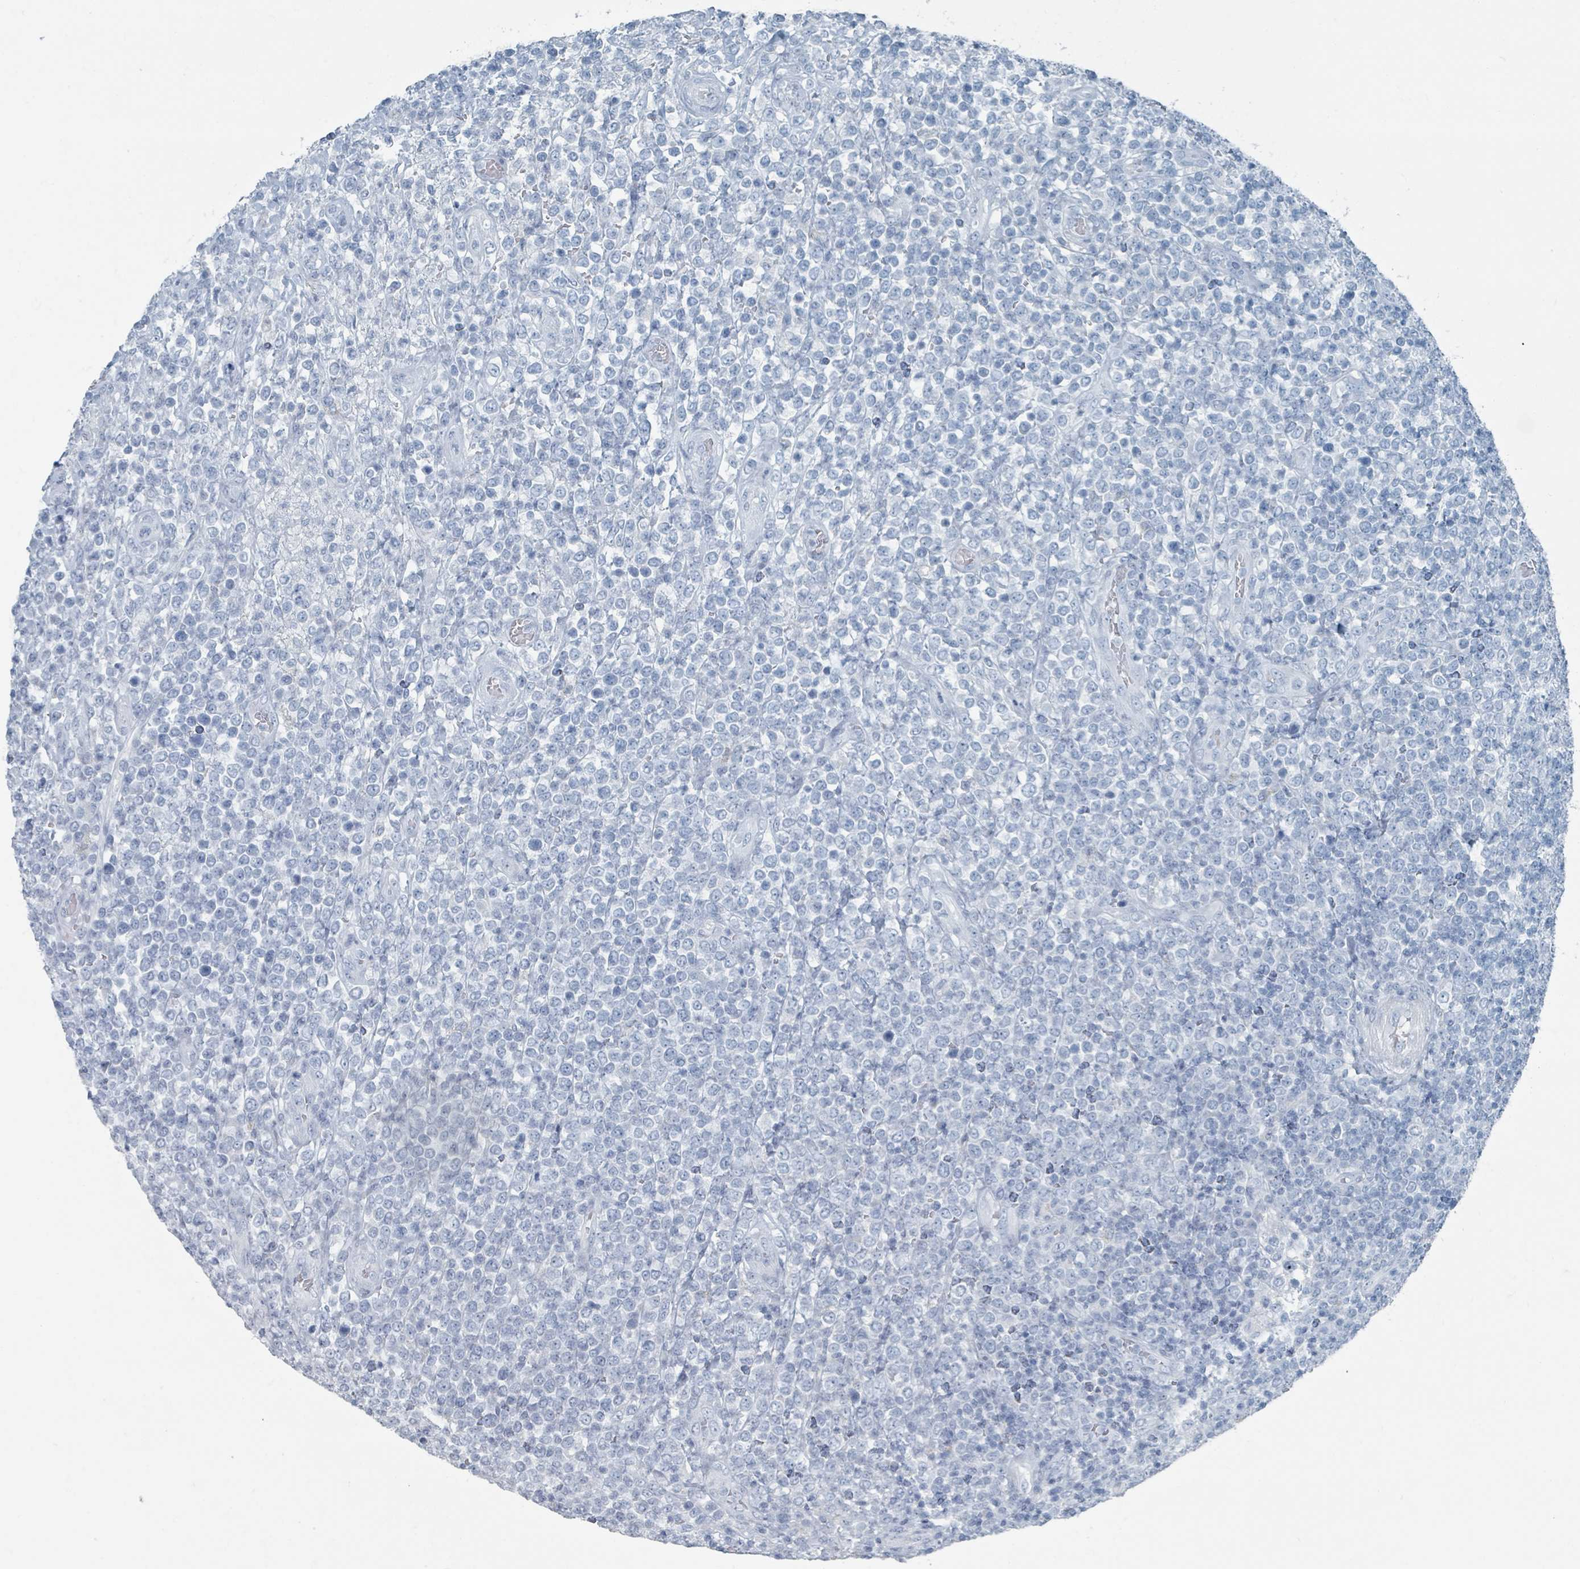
{"staining": {"intensity": "negative", "quantity": "none", "location": "none"}, "tissue": "lymphoma", "cell_type": "Tumor cells", "image_type": "cancer", "snomed": [{"axis": "morphology", "description": "Malignant lymphoma, non-Hodgkin's type, High grade"}, {"axis": "topography", "description": "Soft tissue"}], "caption": "Immunohistochemical staining of lymphoma reveals no significant staining in tumor cells.", "gene": "GAMT", "patient": {"sex": "female", "age": 56}}